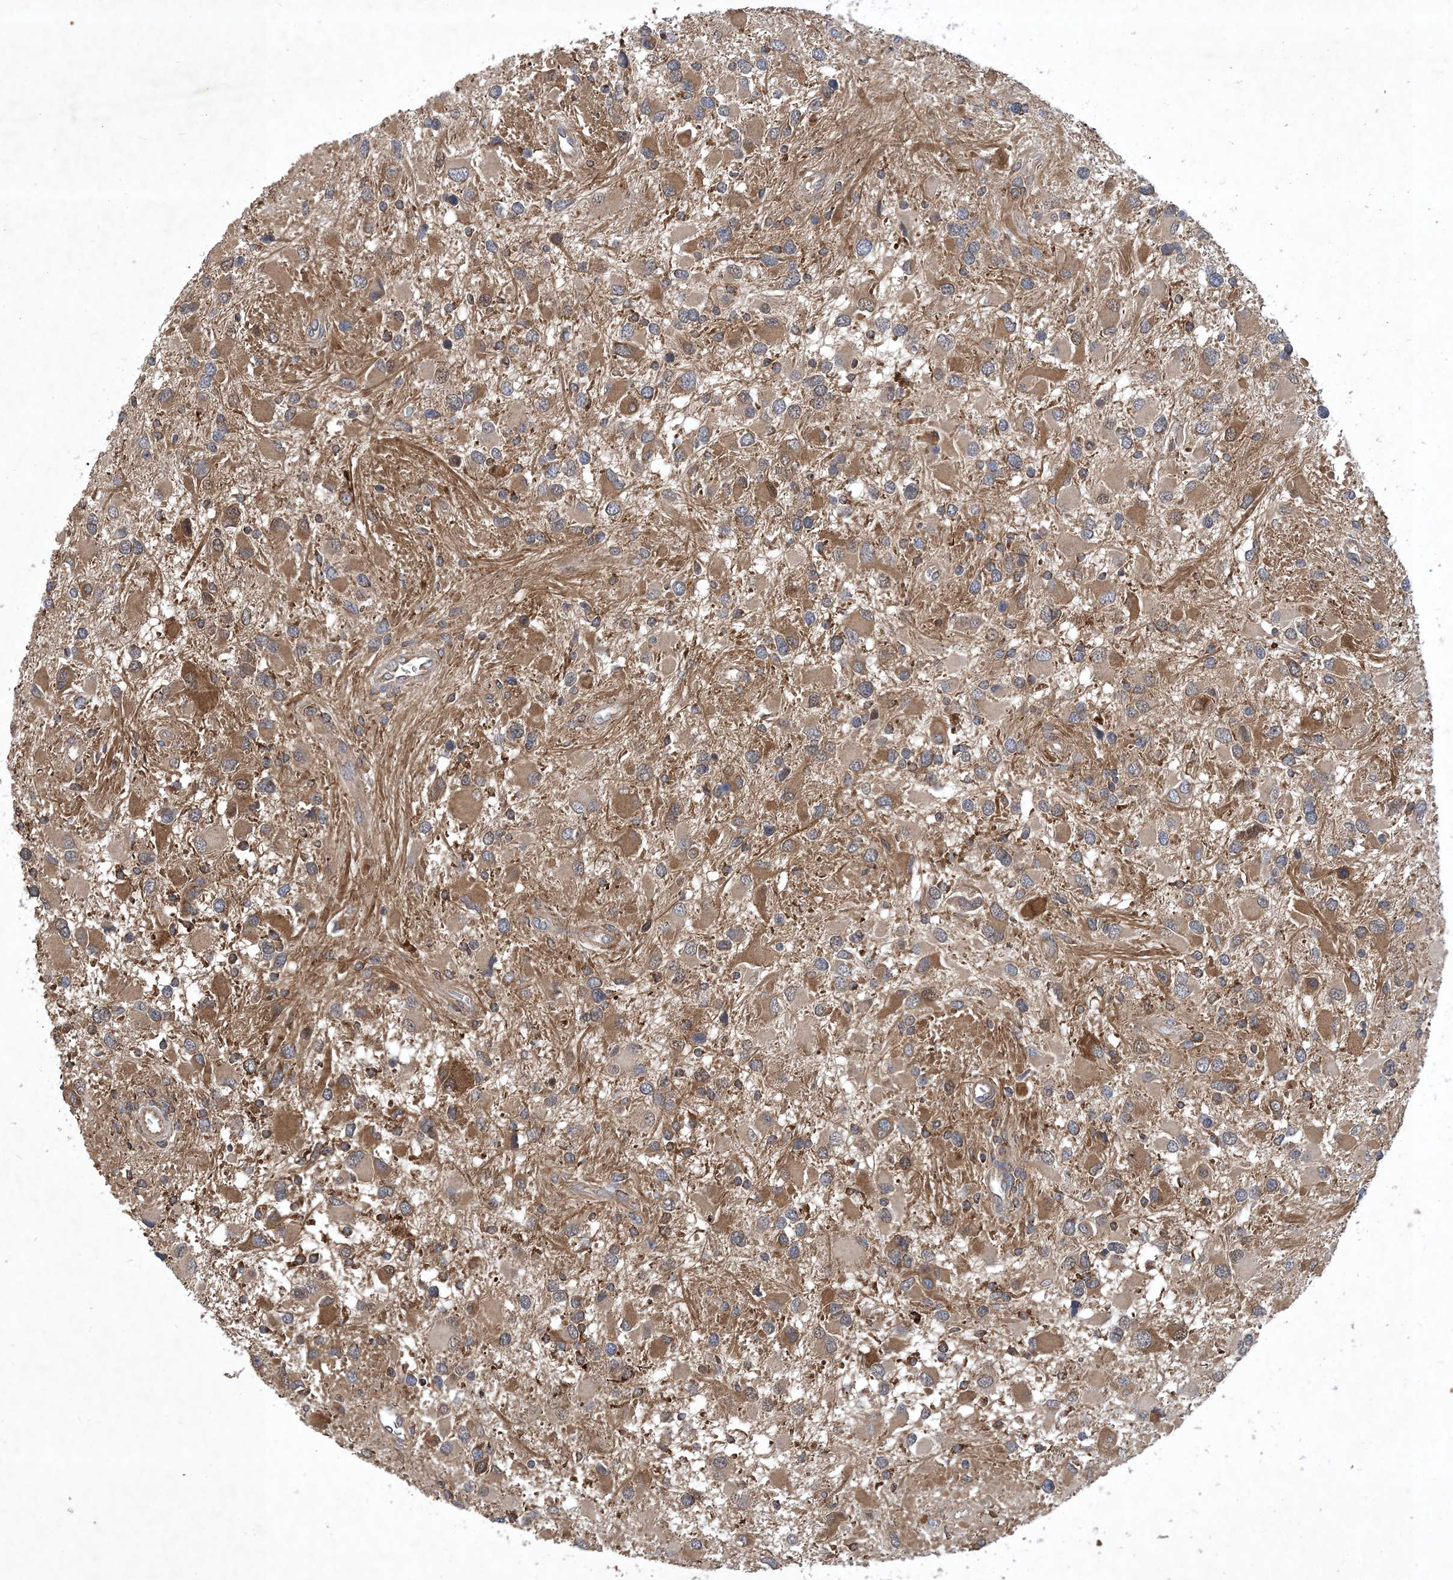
{"staining": {"intensity": "moderate", "quantity": ">75%", "location": "cytoplasmic/membranous"}, "tissue": "glioma", "cell_type": "Tumor cells", "image_type": "cancer", "snomed": [{"axis": "morphology", "description": "Glioma, malignant, High grade"}, {"axis": "topography", "description": "Brain"}], "caption": "Protein analysis of glioma tissue exhibits moderate cytoplasmic/membranous positivity in approximately >75% of tumor cells.", "gene": "STK19", "patient": {"sex": "male", "age": 53}}